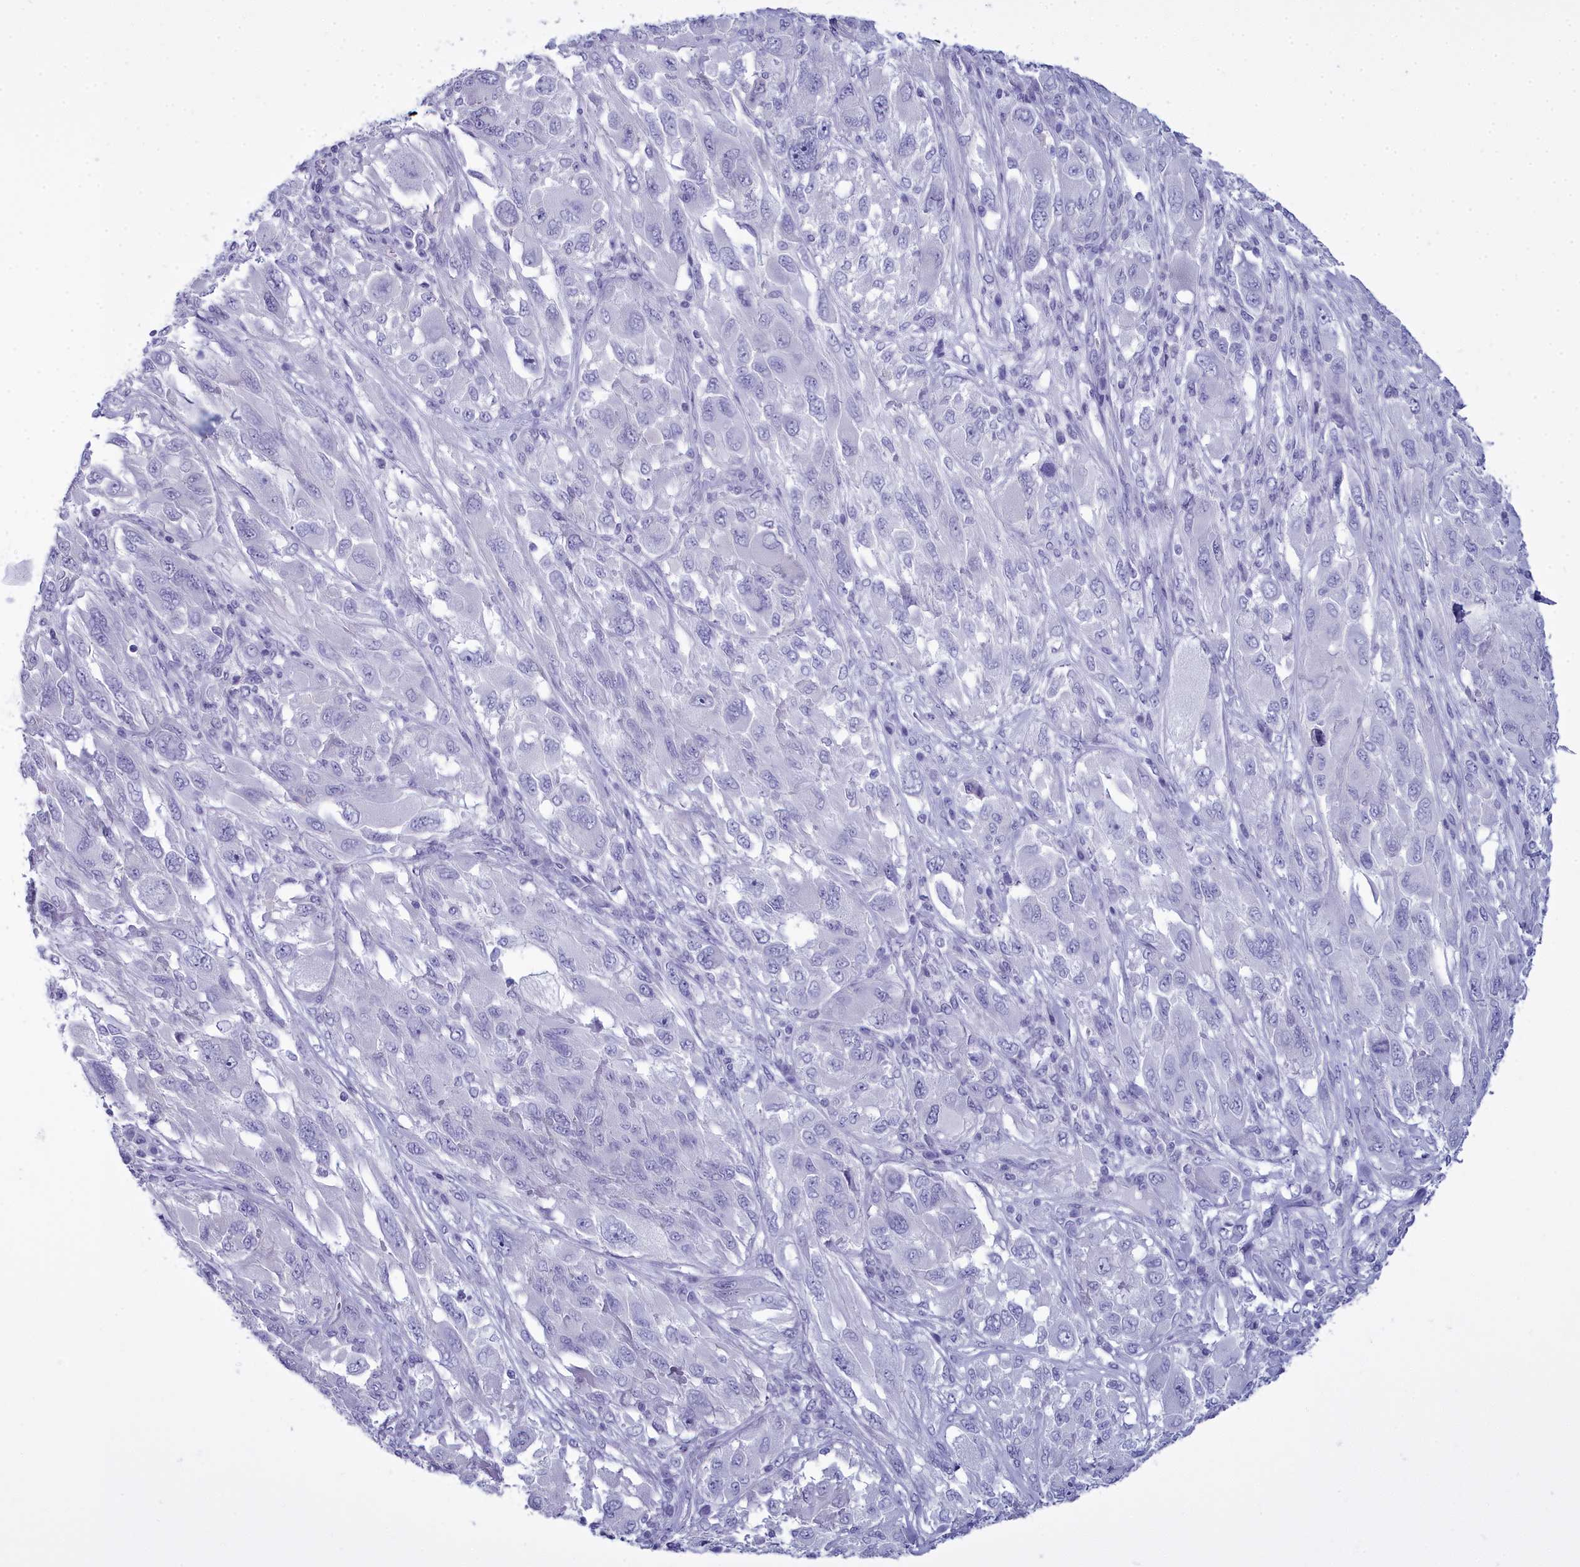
{"staining": {"intensity": "negative", "quantity": "none", "location": "none"}, "tissue": "melanoma", "cell_type": "Tumor cells", "image_type": "cancer", "snomed": [{"axis": "morphology", "description": "Malignant melanoma, NOS"}, {"axis": "topography", "description": "Skin"}], "caption": "Immunohistochemistry of human melanoma reveals no positivity in tumor cells.", "gene": "MAP6", "patient": {"sex": "female", "age": 91}}